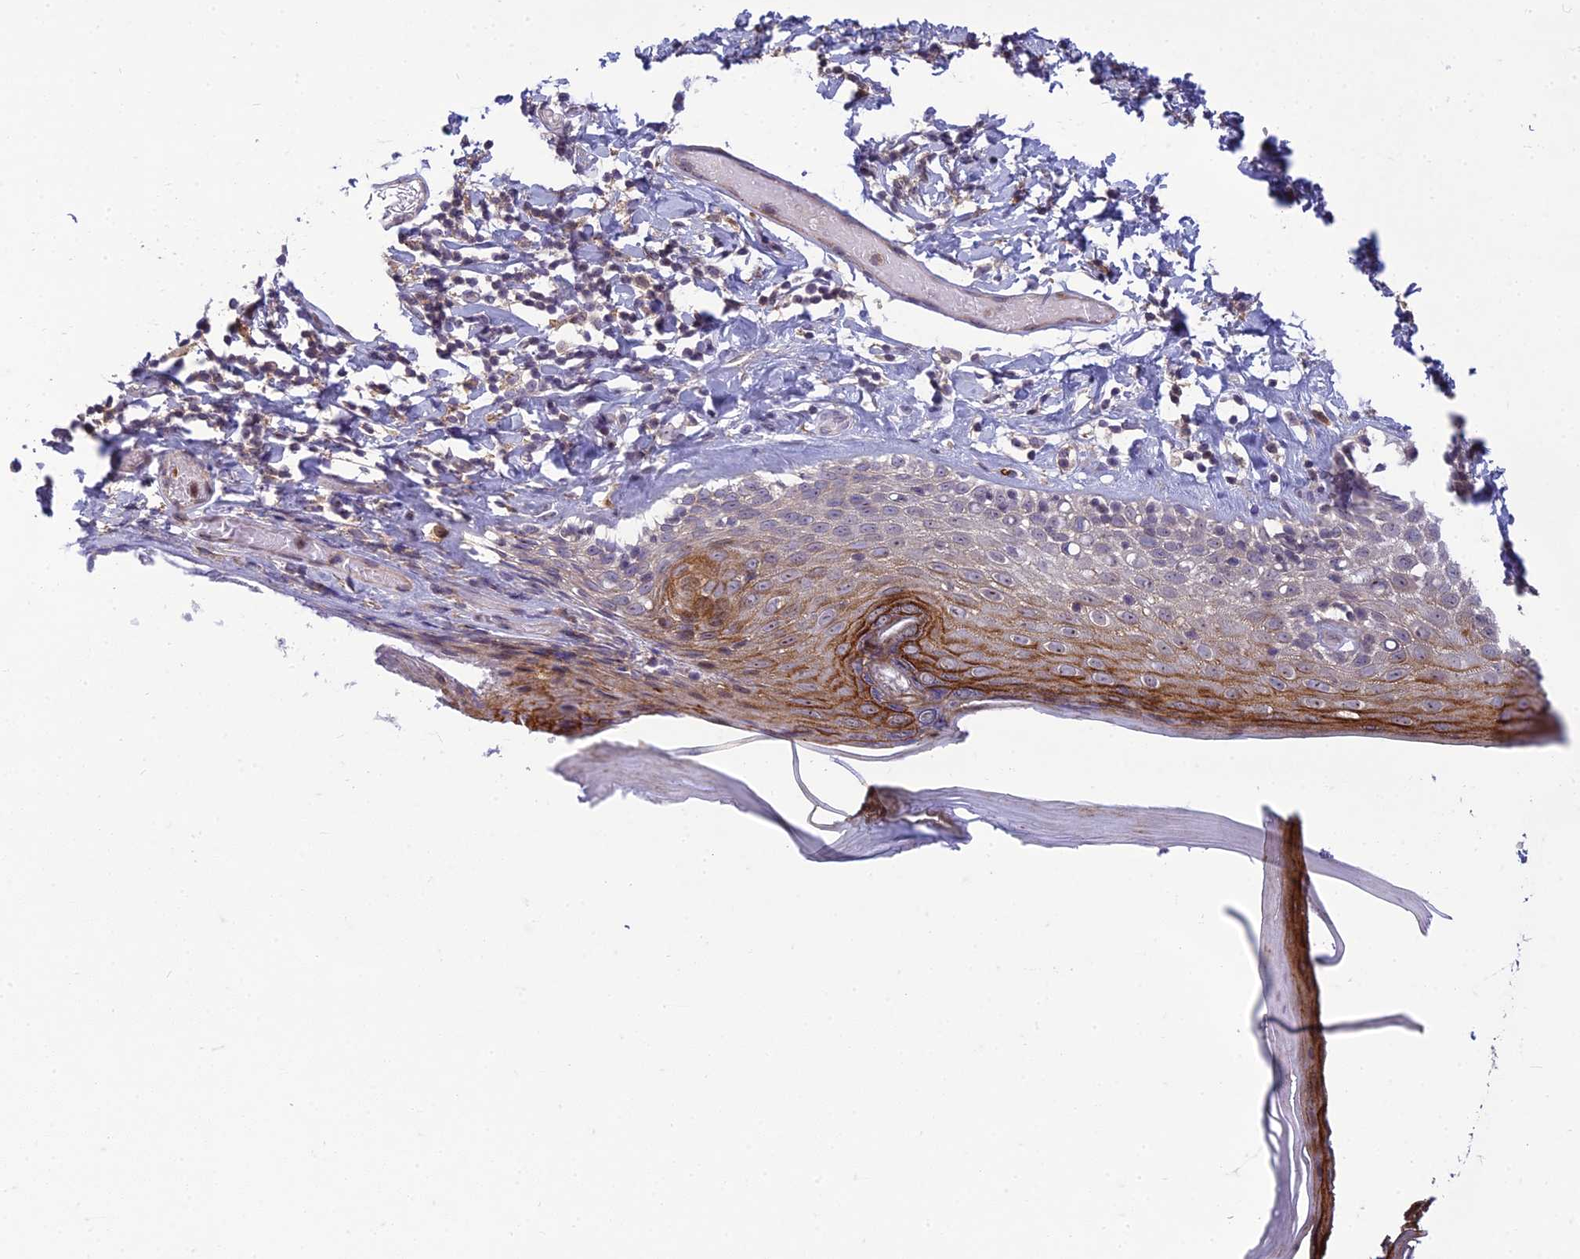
{"staining": {"intensity": "strong", "quantity": "25%-75%", "location": "cytoplasmic/membranous,nuclear"}, "tissue": "skin", "cell_type": "Epidermal cells", "image_type": "normal", "snomed": [{"axis": "morphology", "description": "Normal tissue, NOS"}, {"axis": "topography", "description": "Adipose tissue"}, {"axis": "topography", "description": "Vascular tissue"}, {"axis": "topography", "description": "Vulva"}, {"axis": "topography", "description": "Peripheral nerve tissue"}], "caption": "High-magnification brightfield microscopy of normal skin stained with DAB (brown) and counterstained with hematoxylin (blue). epidermal cells exhibit strong cytoplasmic/membranous,nuclear positivity is identified in about25%-75% of cells. The staining was performed using DAB (3,3'-diaminobenzidine) to visualize the protein expression in brown, while the nuclei were stained in blue with hematoxylin (Magnification: 20x).", "gene": "DTX2", "patient": {"sex": "female", "age": 86}}